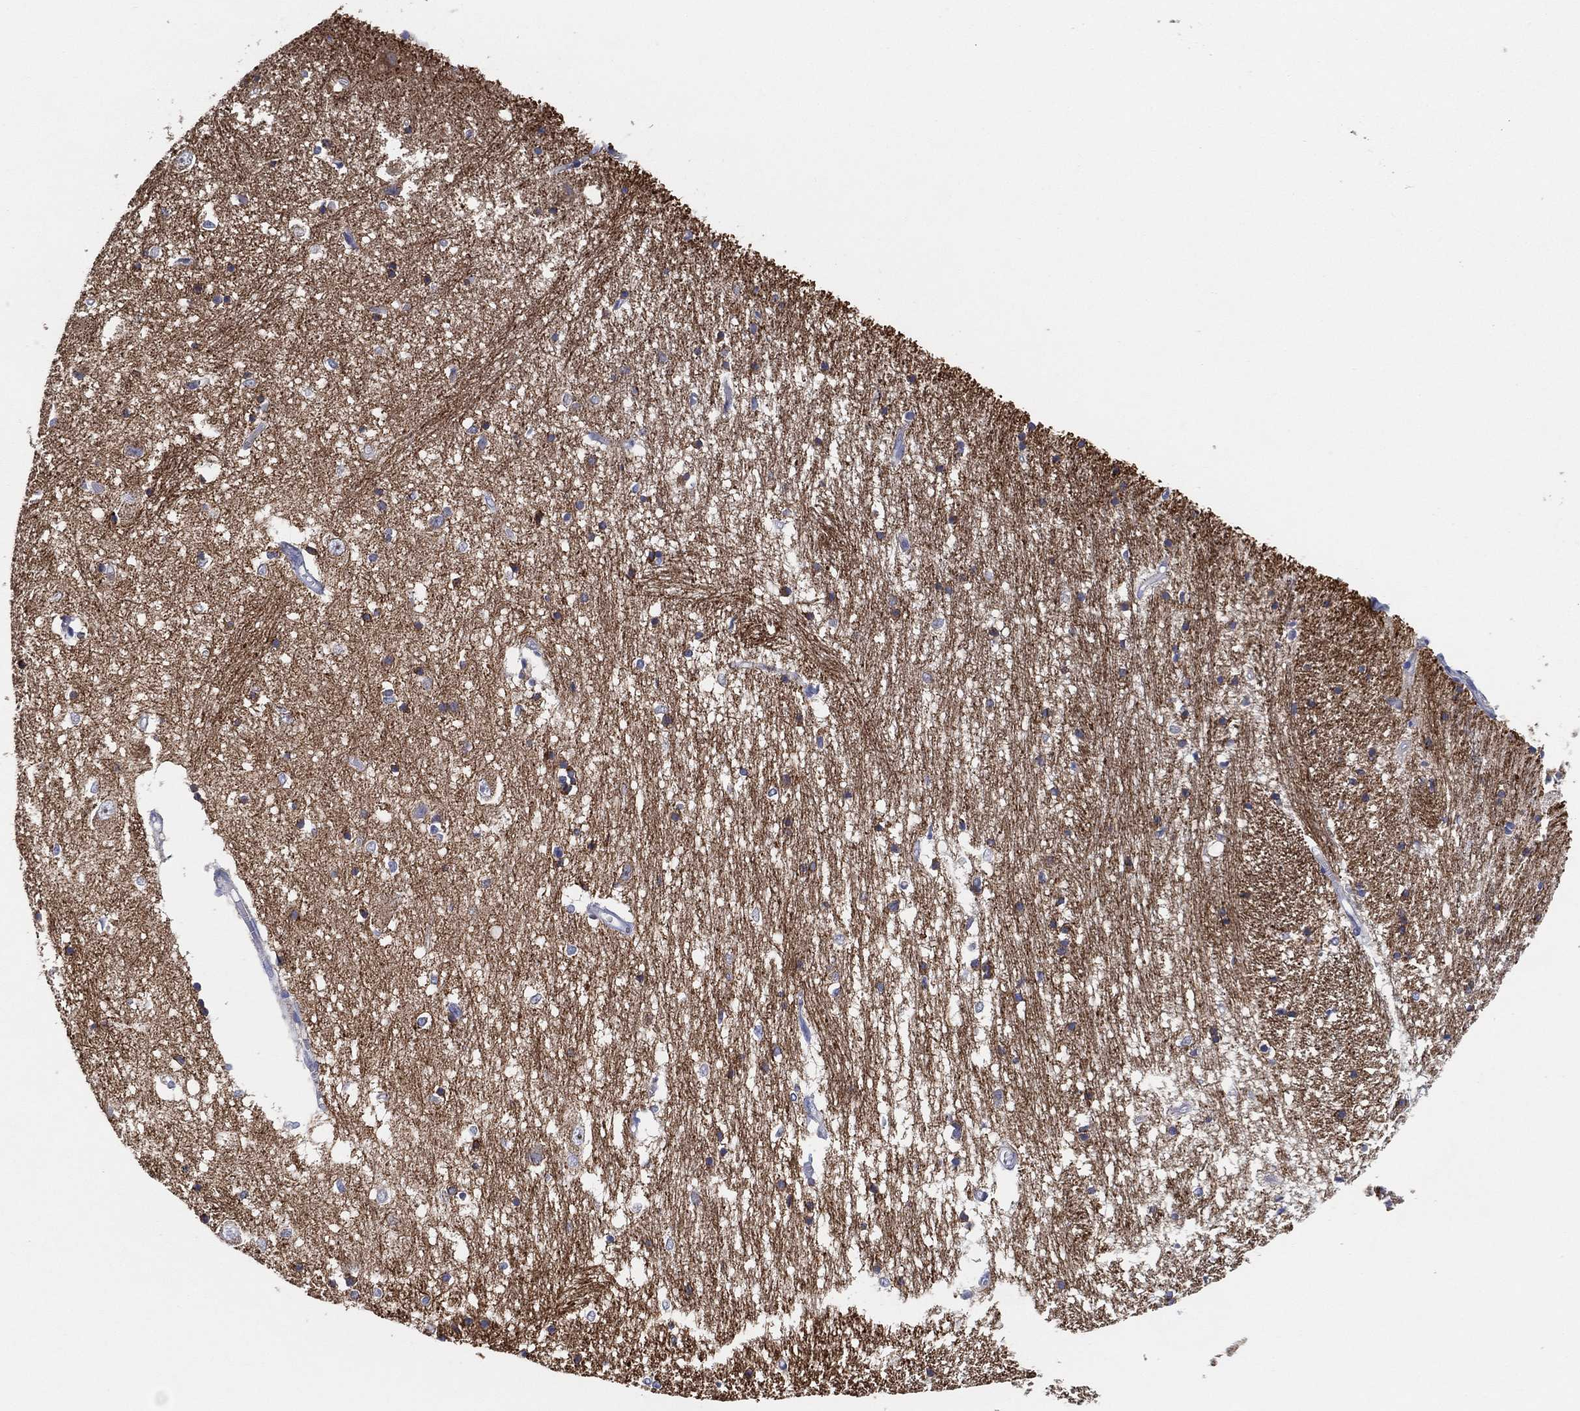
{"staining": {"intensity": "negative", "quantity": "none", "location": "none"}, "tissue": "caudate", "cell_type": "Glial cells", "image_type": "normal", "snomed": [{"axis": "morphology", "description": "Normal tissue, NOS"}, {"axis": "topography", "description": "Lateral ventricle wall"}], "caption": "An image of caudate stained for a protein demonstrates no brown staining in glial cells.", "gene": "GCAT", "patient": {"sex": "male", "age": 54}}